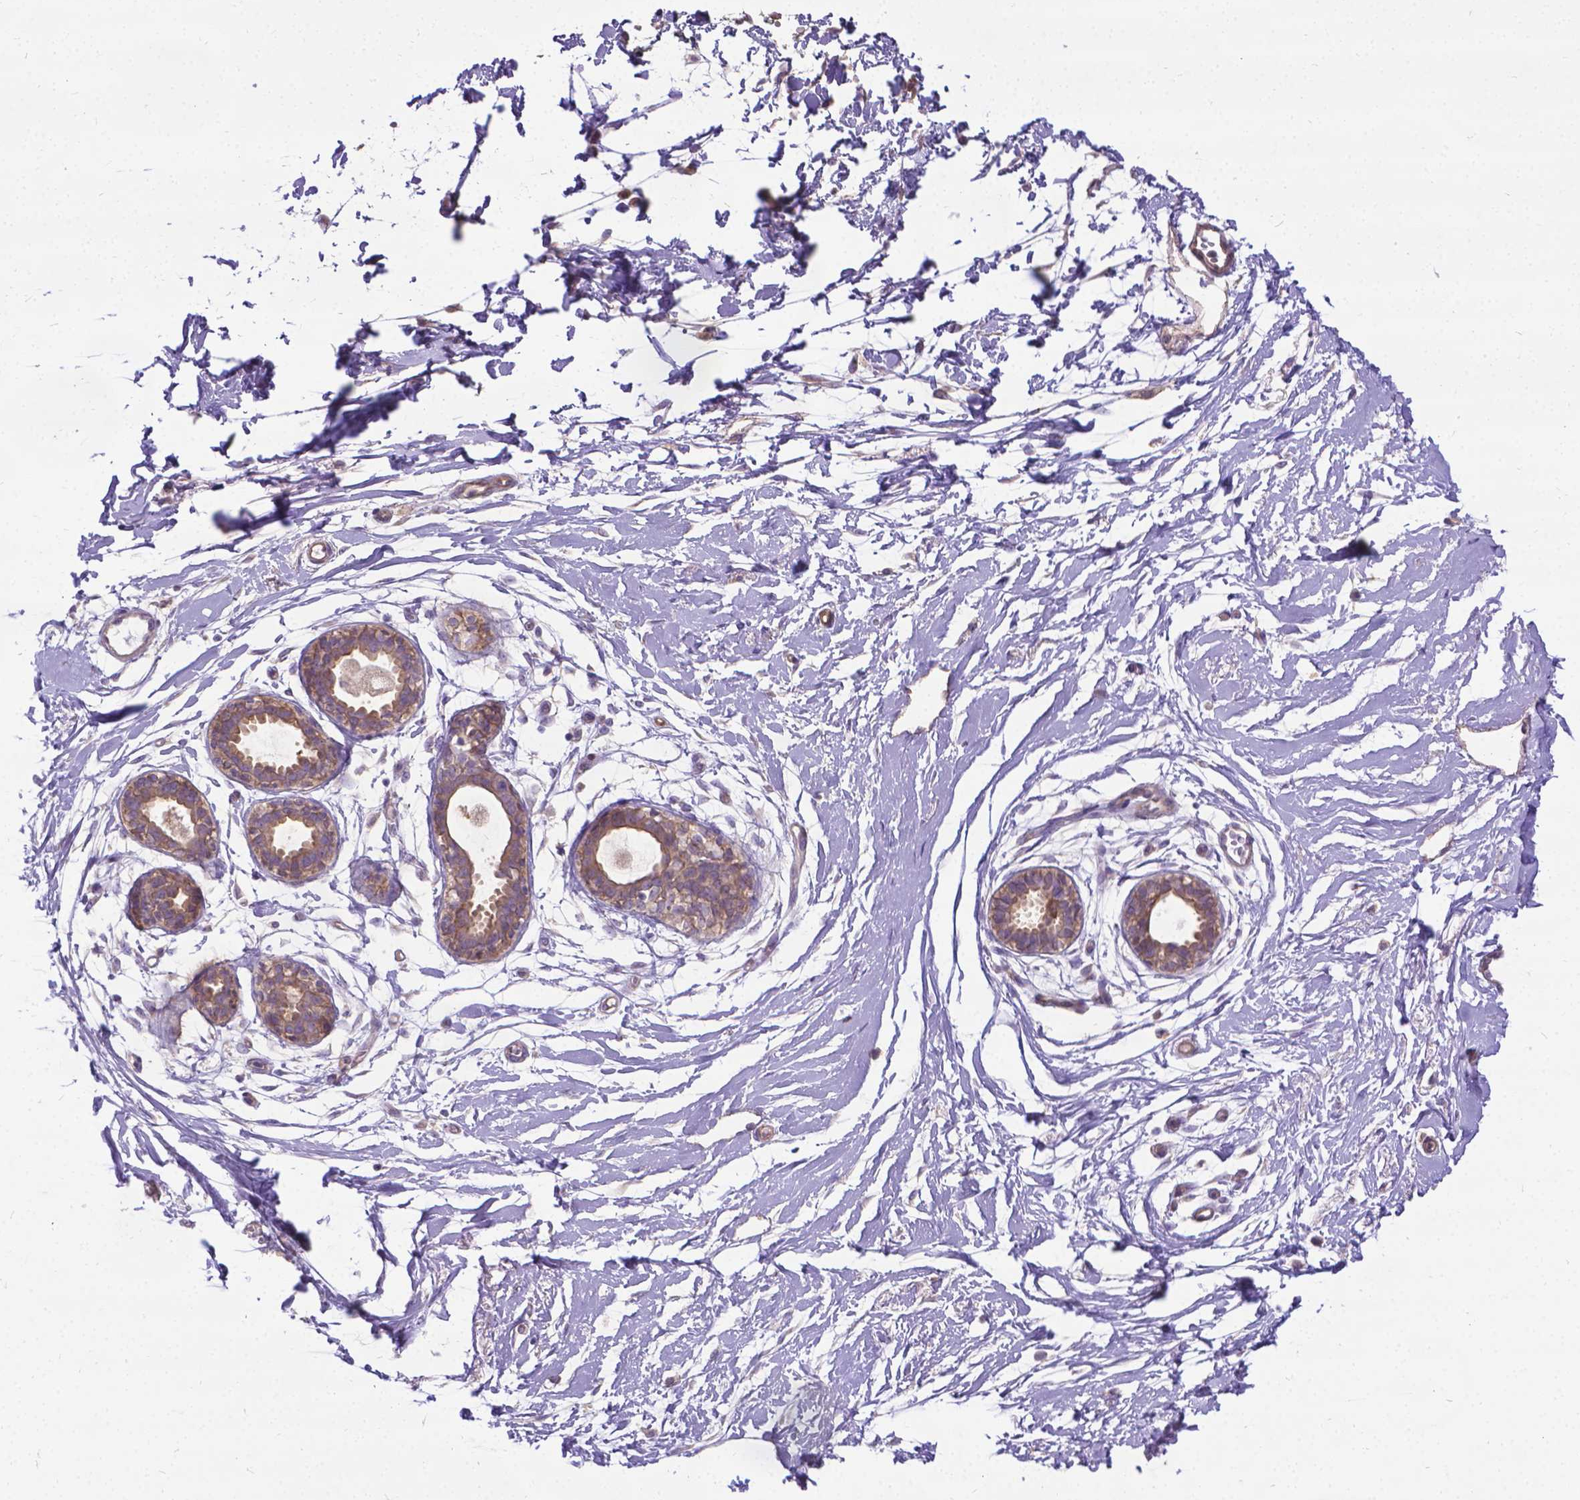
{"staining": {"intensity": "weak", "quantity": "<25%", "location": "cytoplasmic/membranous"}, "tissue": "breast", "cell_type": "Adipocytes", "image_type": "normal", "snomed": [{"axis": "morphology", "description": "Normal tissue, NOS"}, {"axis": "topography", "description": "Breast"}], "caption": "A high-resolution image shows immunohistochemistry (IHC) staining of unremarkable breast, which reveals no significant positivity in adipocytes.", "gene": "CFAP299", "patient": {"sex": "female", "age": 49}}